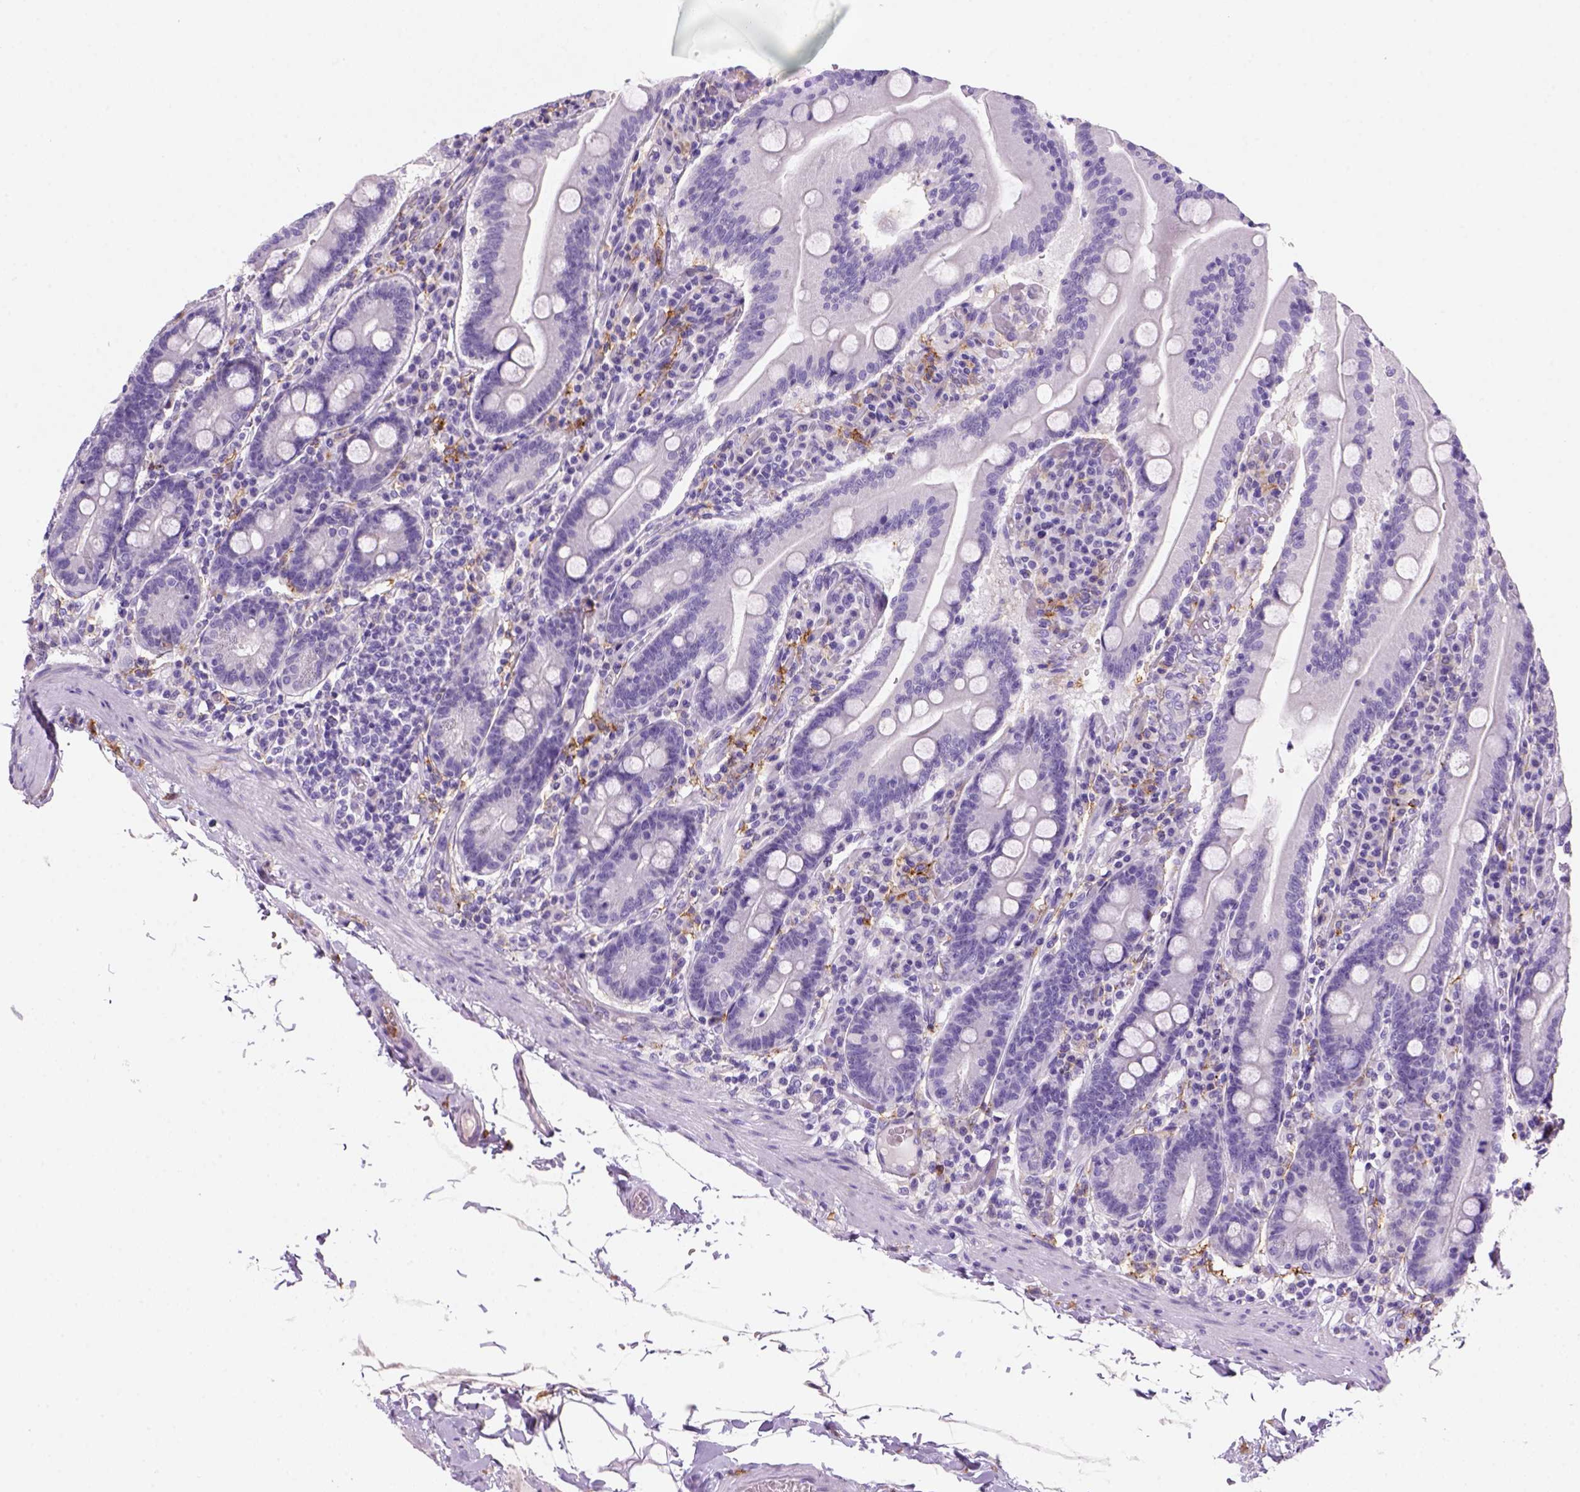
{"staining": {"intensity": "negative", "quantity": "none", "location": "none"}, "tissue": "small intestine", "cell_type": "Glandular cells", "image_type": "normal", "snomed": [{"axis": "morphology", "description": "Normal tissue, NOS"}, {"axis": "topography", "description": "Small intestine"}], "caption": "Small intestine stained for a protein using immunohistochemistry shows no positivity glandular cells.", "gene": "CD14", "patient": {"sex": "male", "age": 37}}